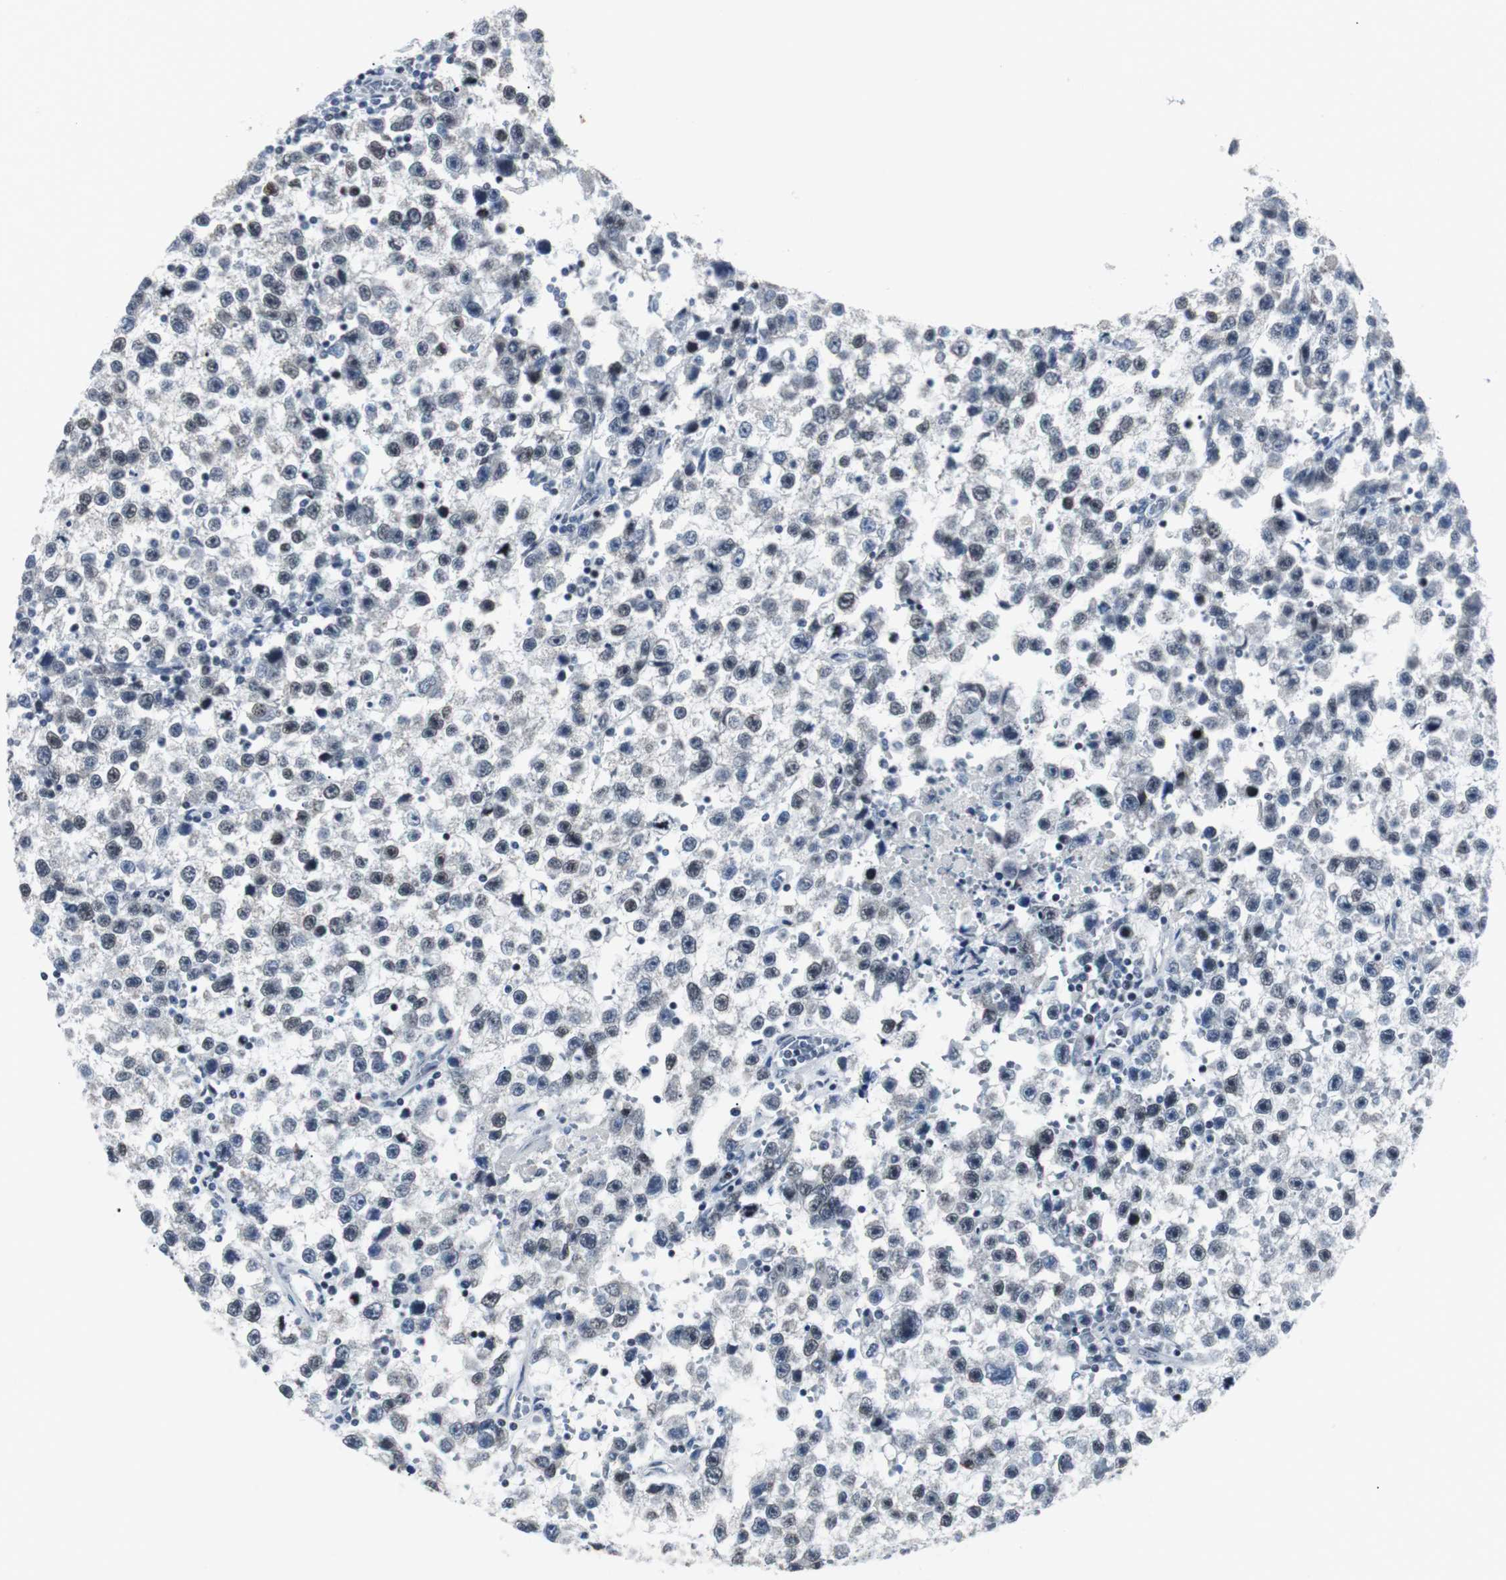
{"staining": {"intensity": "weak", "quantity": "25%-75%", "location": "nuclear"}, "tissue": "testis cancer", "cell_type": "Tumor cells", "image_type": "cancer", "snomed": [{"axis": "morphology", "description": "Seminoma, NOS"}, {"axis": "topography", "description": "Testis"}], "caption": "Testis cancer stained with a protein marker exhibits weak staining in tumor cells.", "gene": "MTA1", "patient": {"sex": "male", "age": 33}}